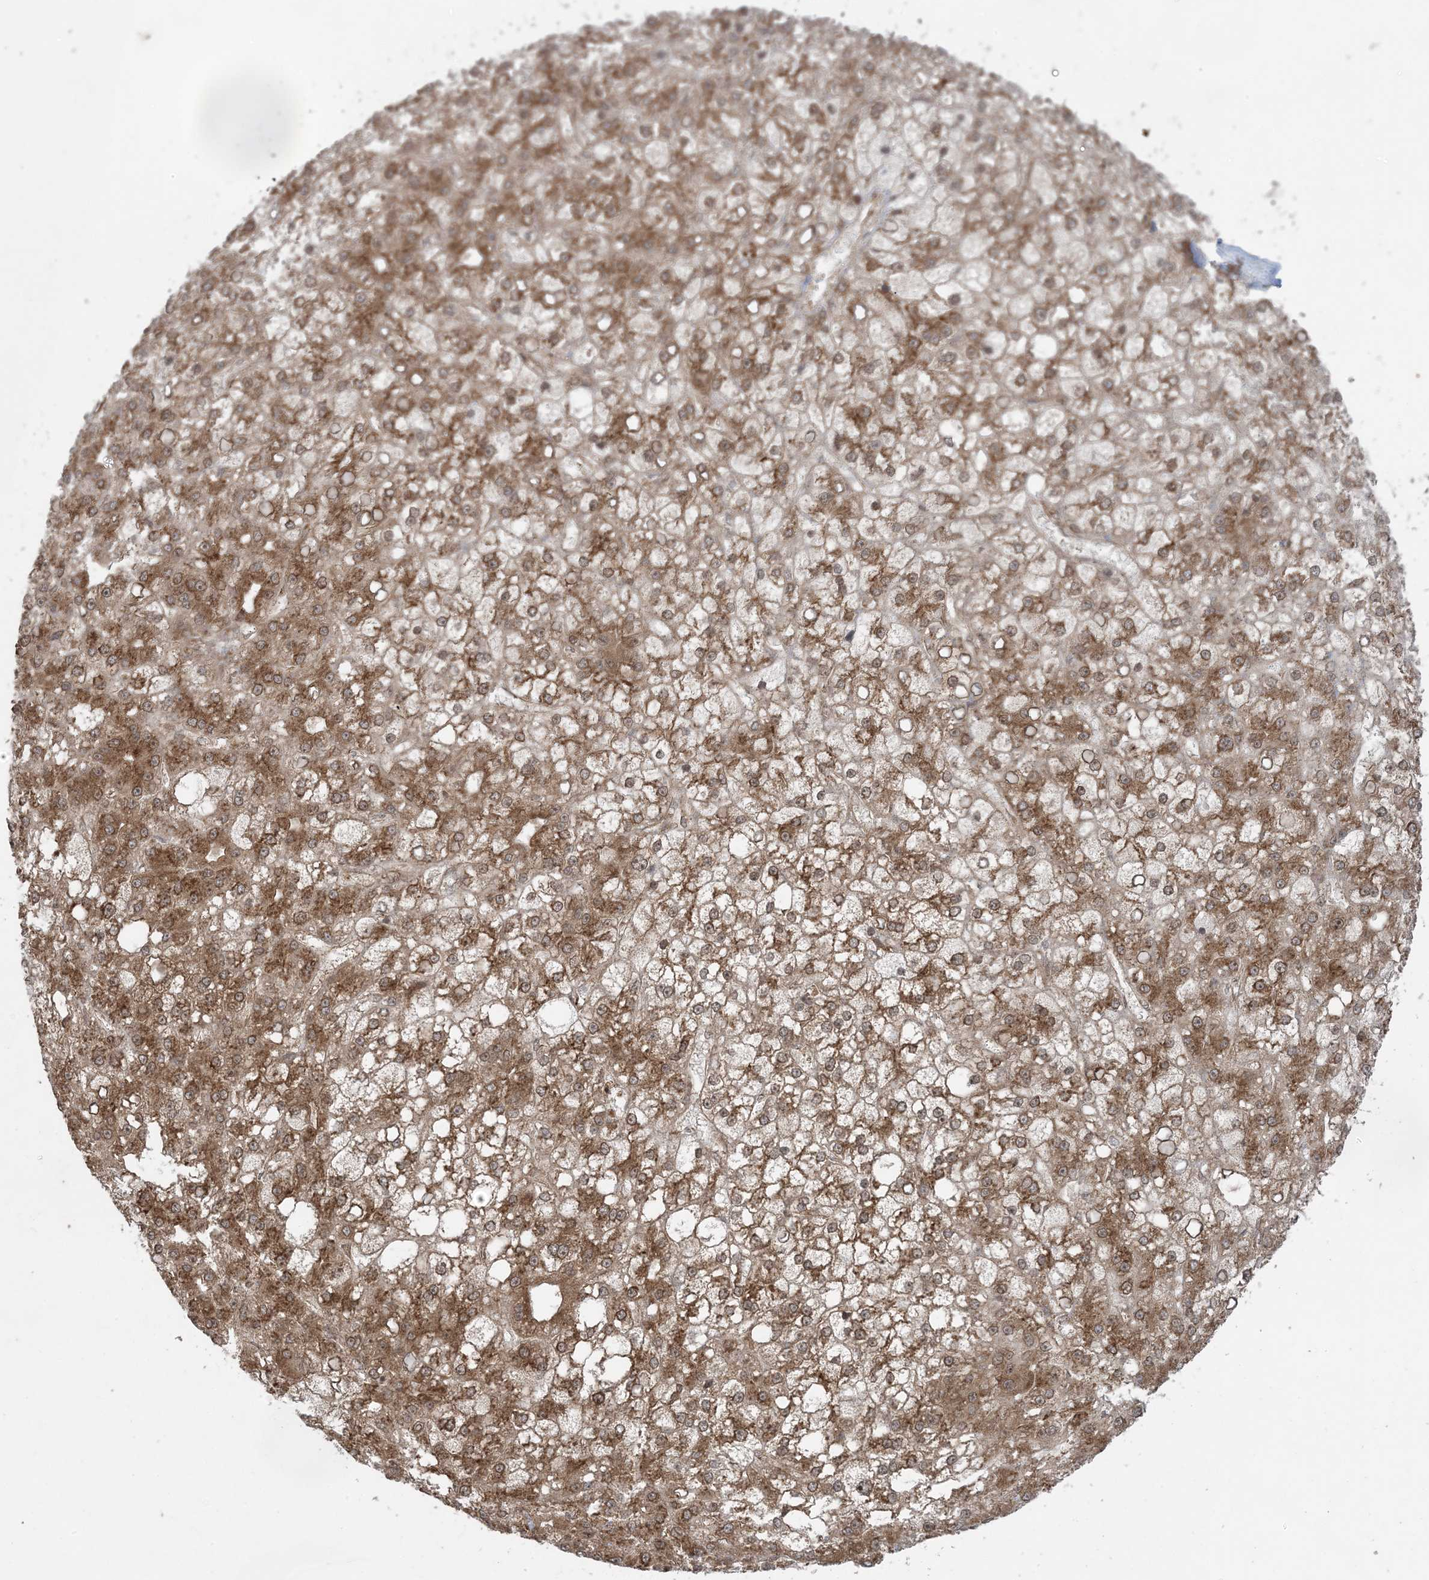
{"staining": {"intensity": "moderate", "quantity": ">75%", "location": "cytoplasmic/membranous"}, "tissue": "liver cancer", "cell_type": "Tumor cells", "image_type": "cancer", "snomed": [{"axis": "morphology", "description": "Carcinoma, Hepatocellular, NOS"}, {"axis": "topography", "description": "Liver"}], "caption": "Liver cancer (hepatocellular carcinoma) tissue displays moderate cytoplasmic/membranous positivity in approximately >75% of tumor cells, visualized by immunohistochemistry.", "gene": "DDX19B", "patient": {"sex": "male", "age": 67}}